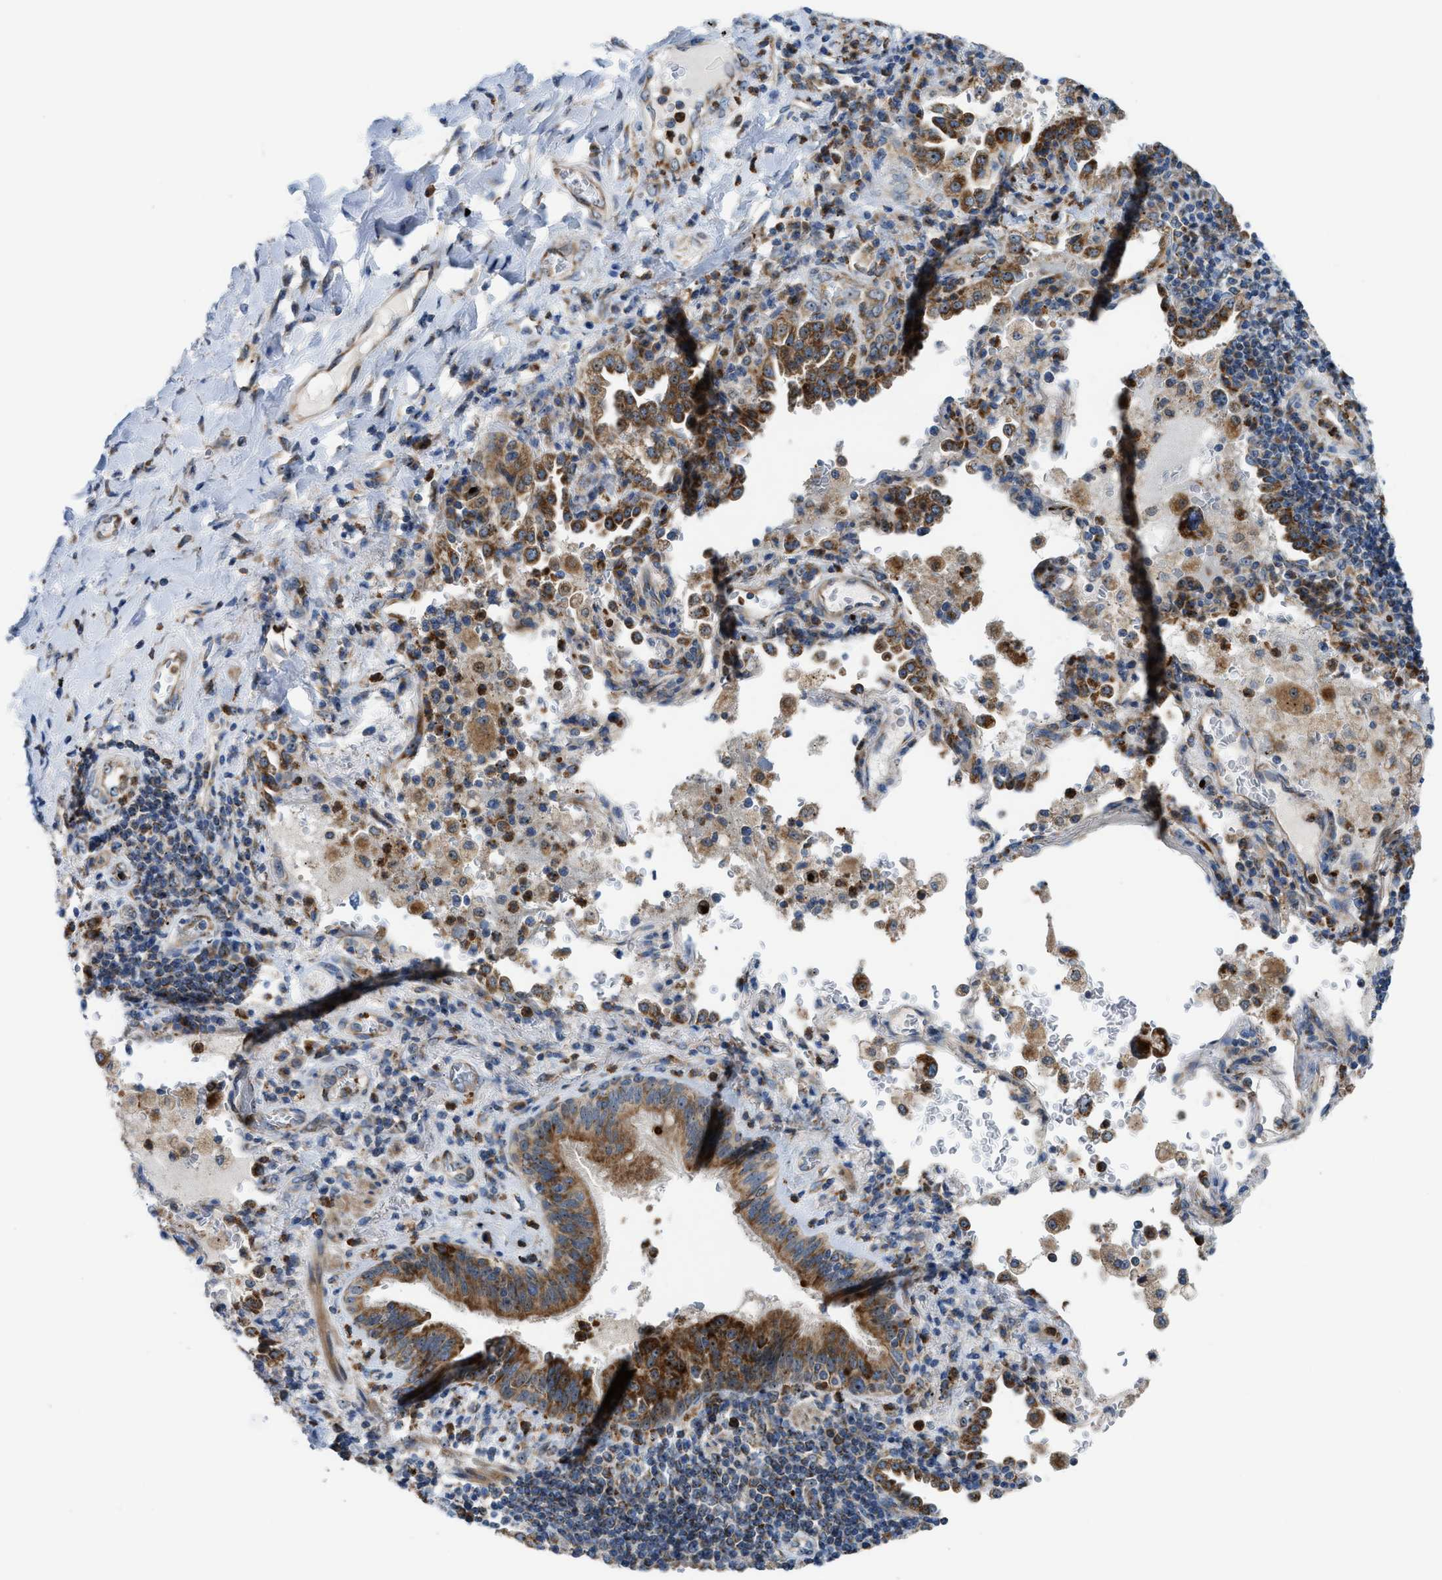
{"staining": {"intensity": "moderate", "quantity": ">75%", "location": "cytoplasmic/membranous,nuclear"}, "tissue": "lung cancer", "cell_type": "Tumor cells", "image_type": "cancer", "snomed": [{"axis": "morphology", "description": "Adenocarcinoma, NOS"}, {"axis": "topography", "description": "Lung"}], "caption": "Lung cancer was stained to show a protein in brown. There is medium levels of moderate cytoplasmic/membranous and nuclear expression in about >75% of tumor cells.", "gene": "TPH1", "patient": {"sex": "male", "age": 64}}